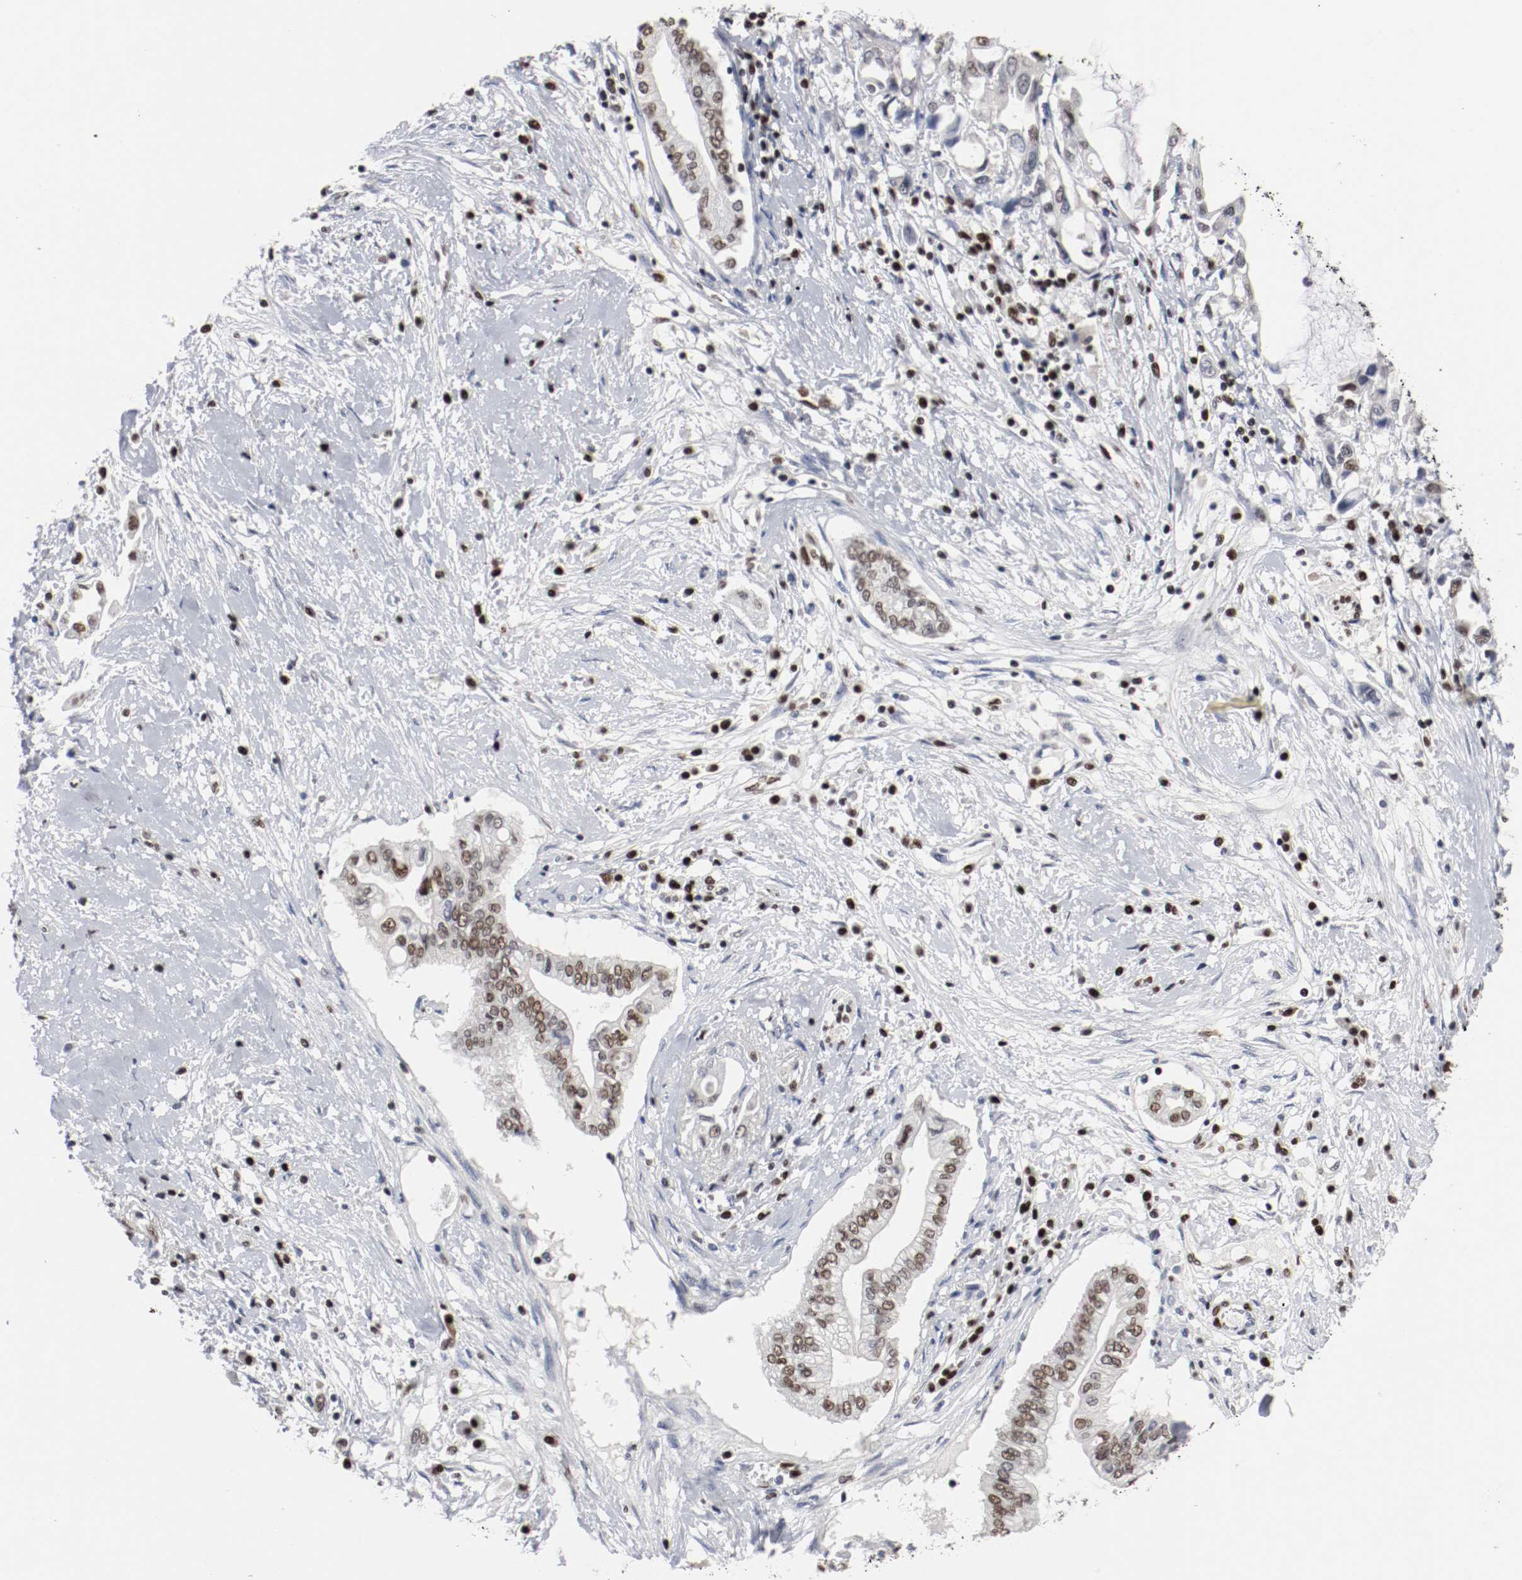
{"staining": {"intensity": "strong", "quantity": "25%-75%", "location": "nuclear"}, "tissue": "pancreatic cancer", "cell_type": "Tumor cells", "image_type": "cancer", "snomed": [{"axis": "morphology", "description": "Adenocarcinoma, NOS"}, {"axis": "topography", "description": "Pancreas"}], "caption": "Immunohistochemistry histopathology image of pancreatic cancer stained for a protein (brown), which demonstrates high levels of strong nuclear expression in approximately 25%-75% of tumor cells.", "gene": "MEF2D", "patient": {"sex": "female", "age": 57}}